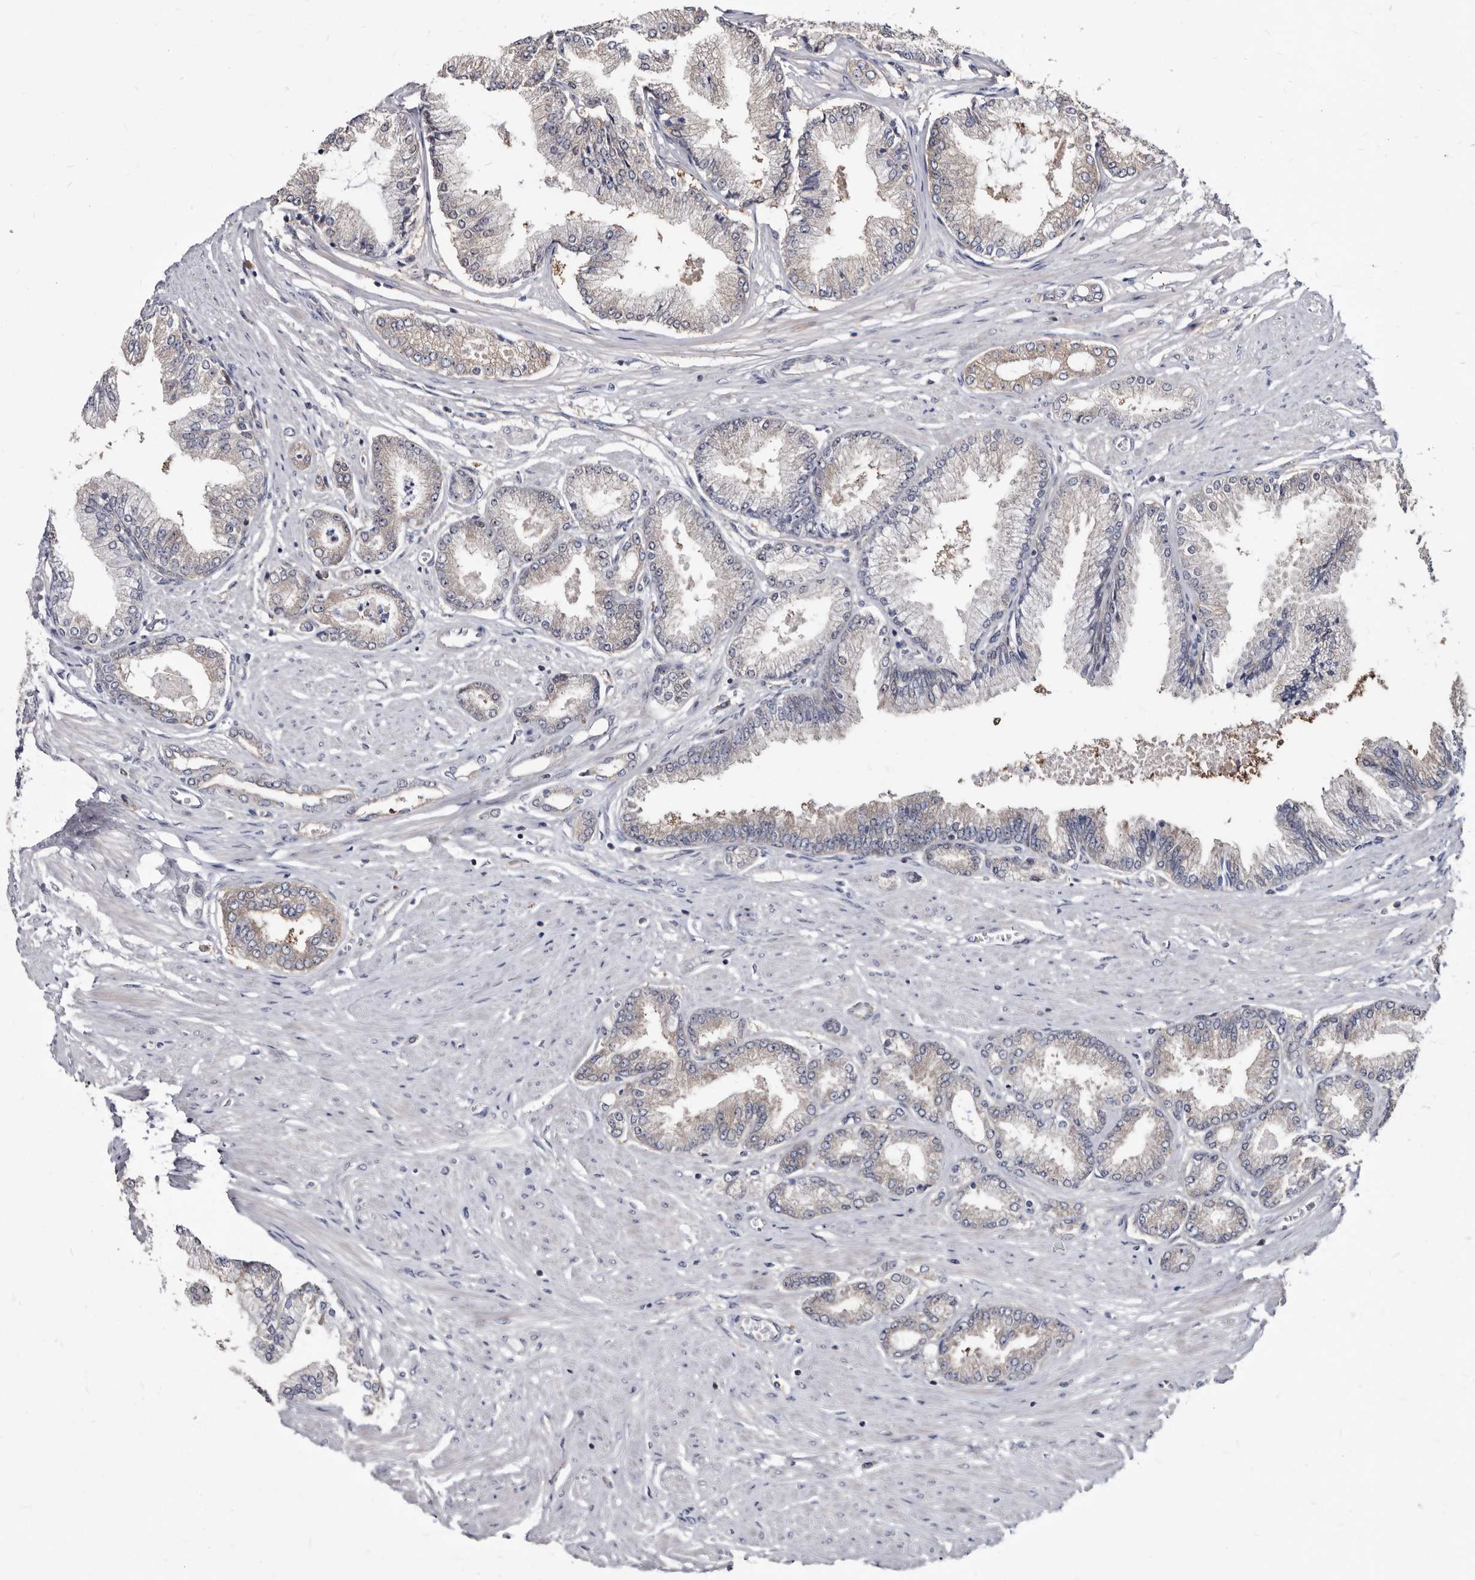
{"staining": {"intensity": "weak", "quantity": "<25%", "location": "cytoplasmic/membranous"}, "tissue": "prostate cancer", "cell_type": "Tumor cells", "image_type": "cancer", "snomed": [{"axis": "morphology", "description": "Adenocarcinoma, Low grade"}, {"axis": "topography", "description": "Prostate"}], "caption": "Immunohistochemical staining of human prostate cancer demonstrates no significant expression in tumor cells.", "gene": "ABCF2", "patient": {"sex": "male", "age": 63}}